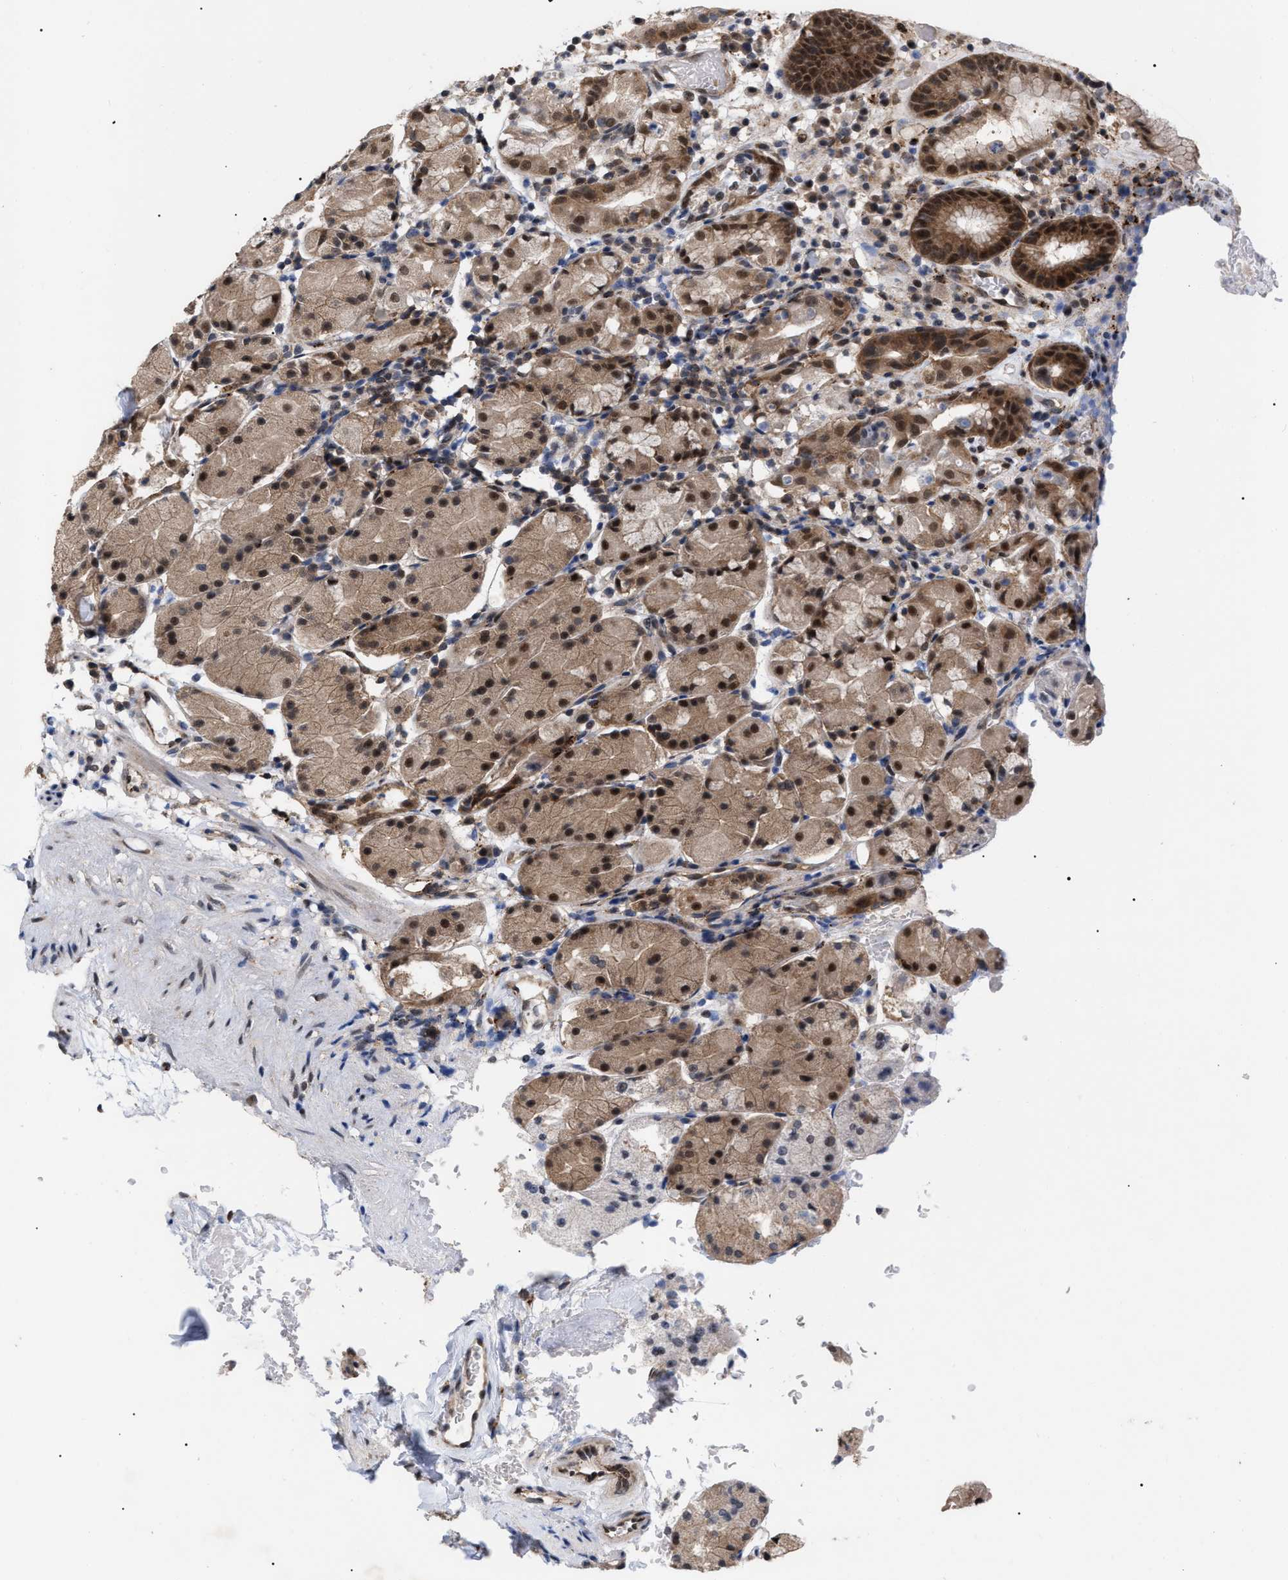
{"staining": {"intensity": "strong", "quantity": ">75%", "location": "cytoplasmic/membranous,nuclear"}, "tissue": "stomach", "cell_type": "Glandular cells", "image_type": "normal", "snomed": [{"axis": "morphology", "description": "Normal tissue, NOS"}, {"axis": "topography", "description": "Stomach"}, {"axis": "topography", "description": "Stomach, lower"}], "caption": "Protein analysis of normal stomach demonstrates strong cytoplasmic/membranous,nuclear positivity in approximately >75% of glandular cells.", "gene": "UPF1", "patient": {"sex": "female", "age": 75}}